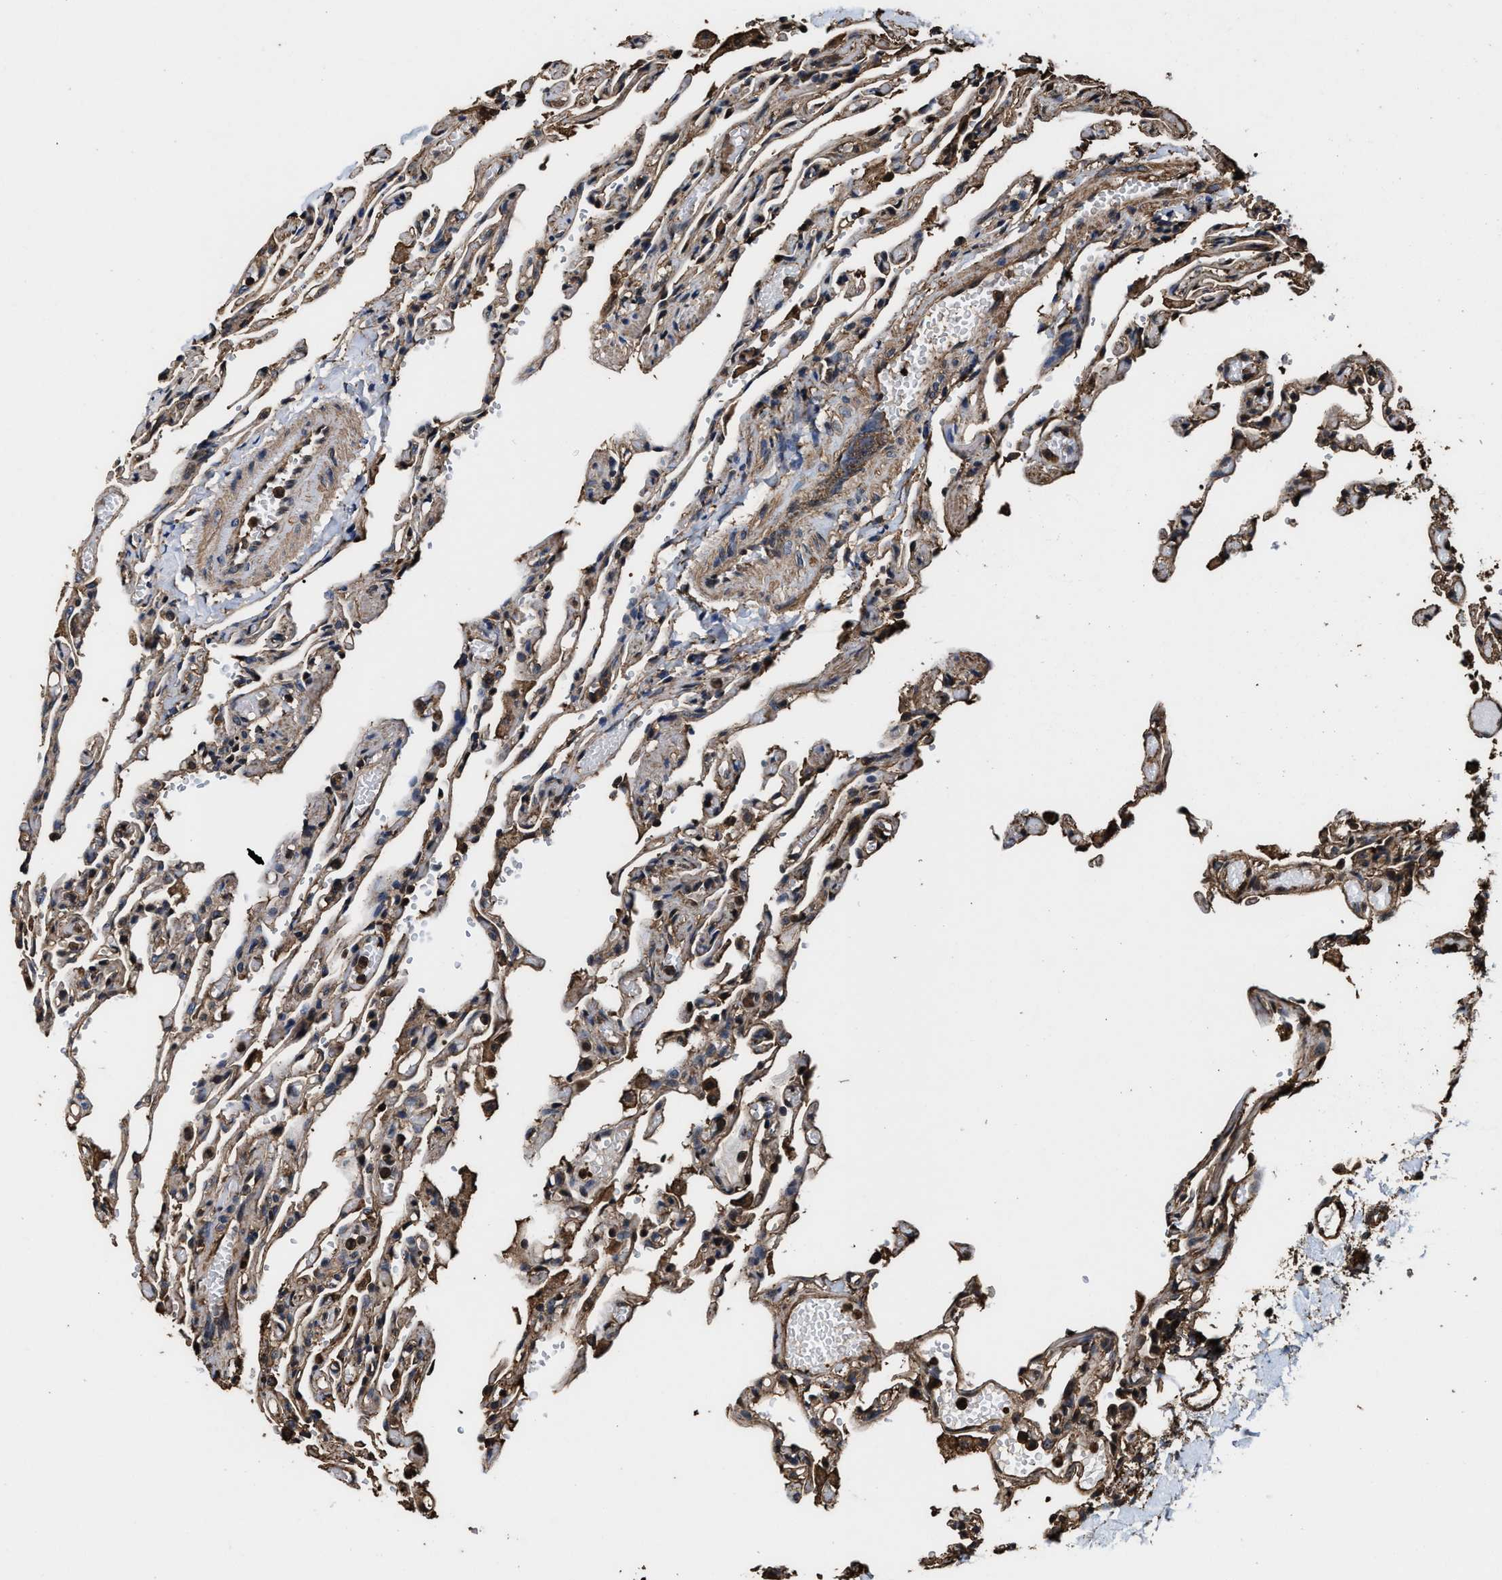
{"staining": {"intensity": "weak", "quantity": "25%-75%", "location": "cytoplasmic/membranous"}, "tissue": "lung", "cell_type": "Alveolar cells", "image_type": "normal", "snomed": [{"axis": "morphology", "description": "Normal tissue, NOS"}, {"axis": "topography", "description": "Lung"}], "caption": "Protein staining demonstrates weak cytoplasmic/membranous positivity in approximately 25%-75% of alveolar cells in unremarkable lung.", "gene": "KBTBD2", "patient": {"sex": "male", "age": 21}}